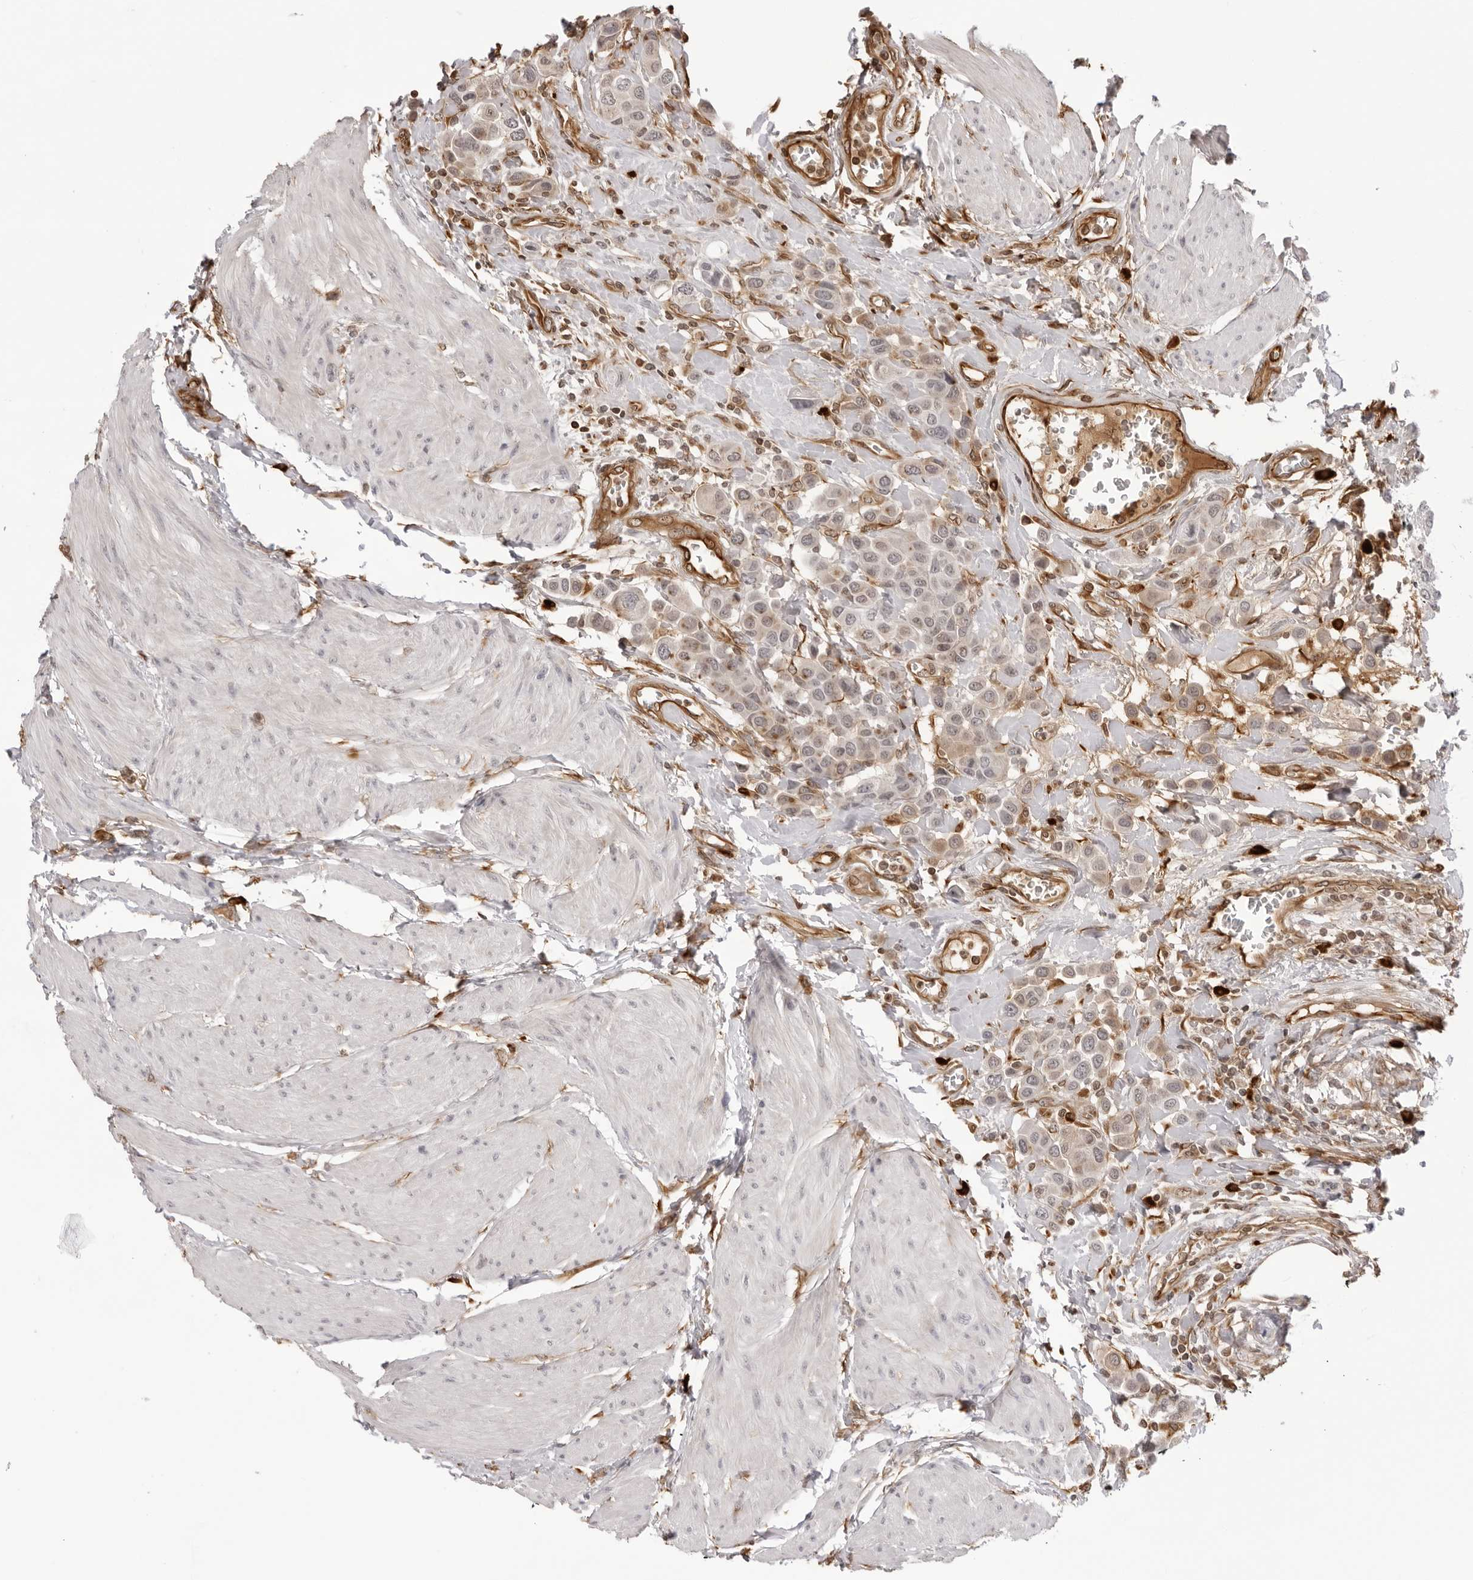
{"staining": {"intensity": "weak", "quantity": "<25%", "location": "cytoplasmic/membranous"}, "tissue": "urothelial cancer", "cell_type": "Tumor cells", "image_type": "cancer", "snomed": [{"axis": "morphology", "description": "Urothelial carcinoma, High grade"}, {"axis": "topography", "description": "Urinary bladder"}], "caption": "IHC histopathology image of neoplastic tissue: urothelial cancer stained with DAB exhibits no significant protein staining in tumor cells.", "gene": "DYNLT5", "patient": {"sex": "male", "age": 50}}